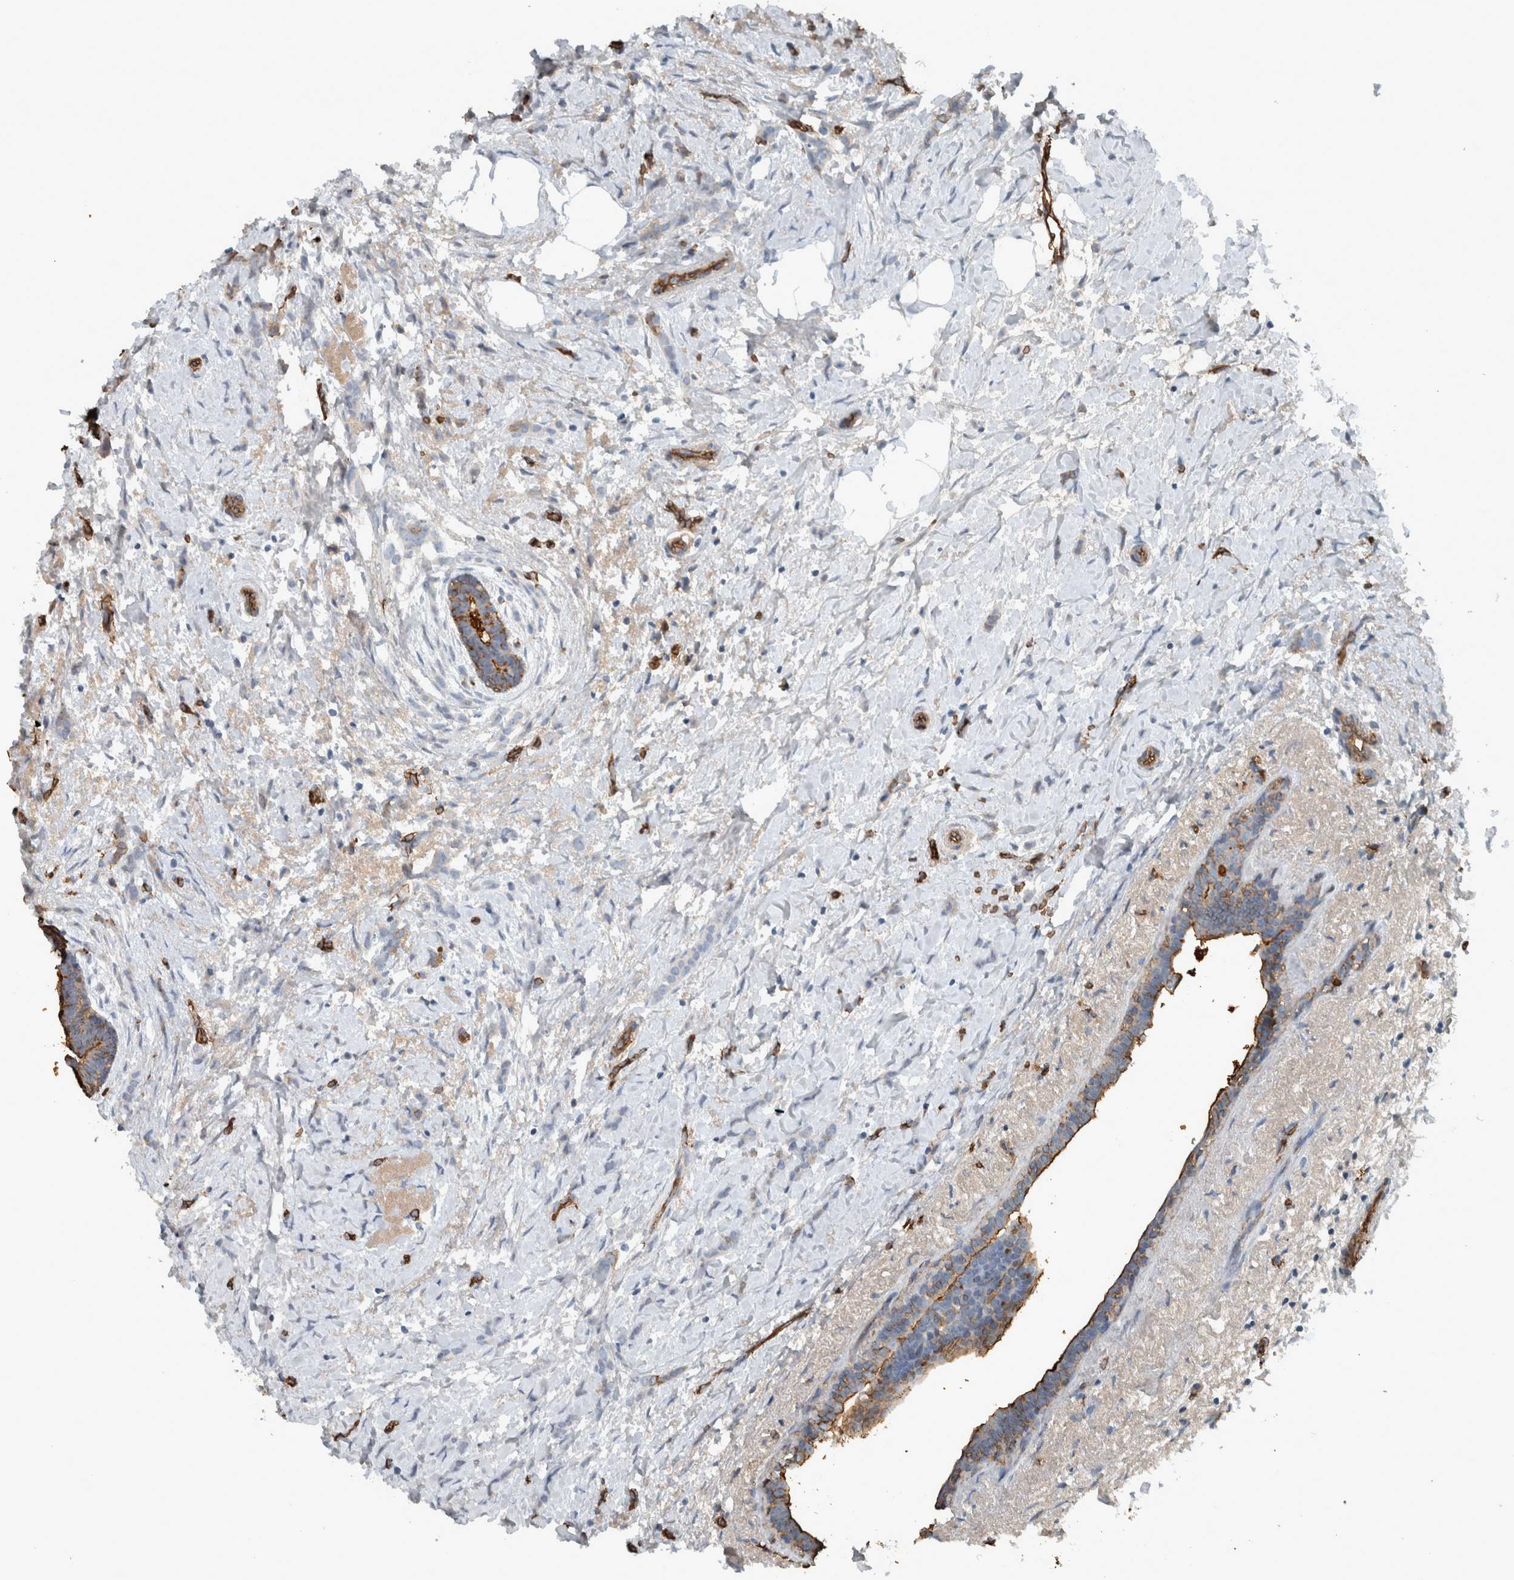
{"staining": {"intensity": "moderate", "quantity": "<25%", "location": "cytoplasmic/membranous"}, "tissue": "breast cancer", "cell_type": "Tumor cells", "image_type": "cancer", "snomed": [{"axis": "morphology", "description": "Lobular carcinoma, in situ"}, {"axis": "morphology", "description": "Lobular carcinoma"}, {"axis": "topography", "description": "Breast"}], "caption": "IHC staining of breast cancer, which shows low levels of moderate cytoplasmic/membranous expression in approximately <25% of tumor cells indicating moderate cytoplasmic/membranous protein expression. The staining was performed using DAB (brown) for protein detection and nuclei were counterstained in hematoxylin (blue).", "gene": "LBP", "patient": {"sex": "female", "age": 41}}